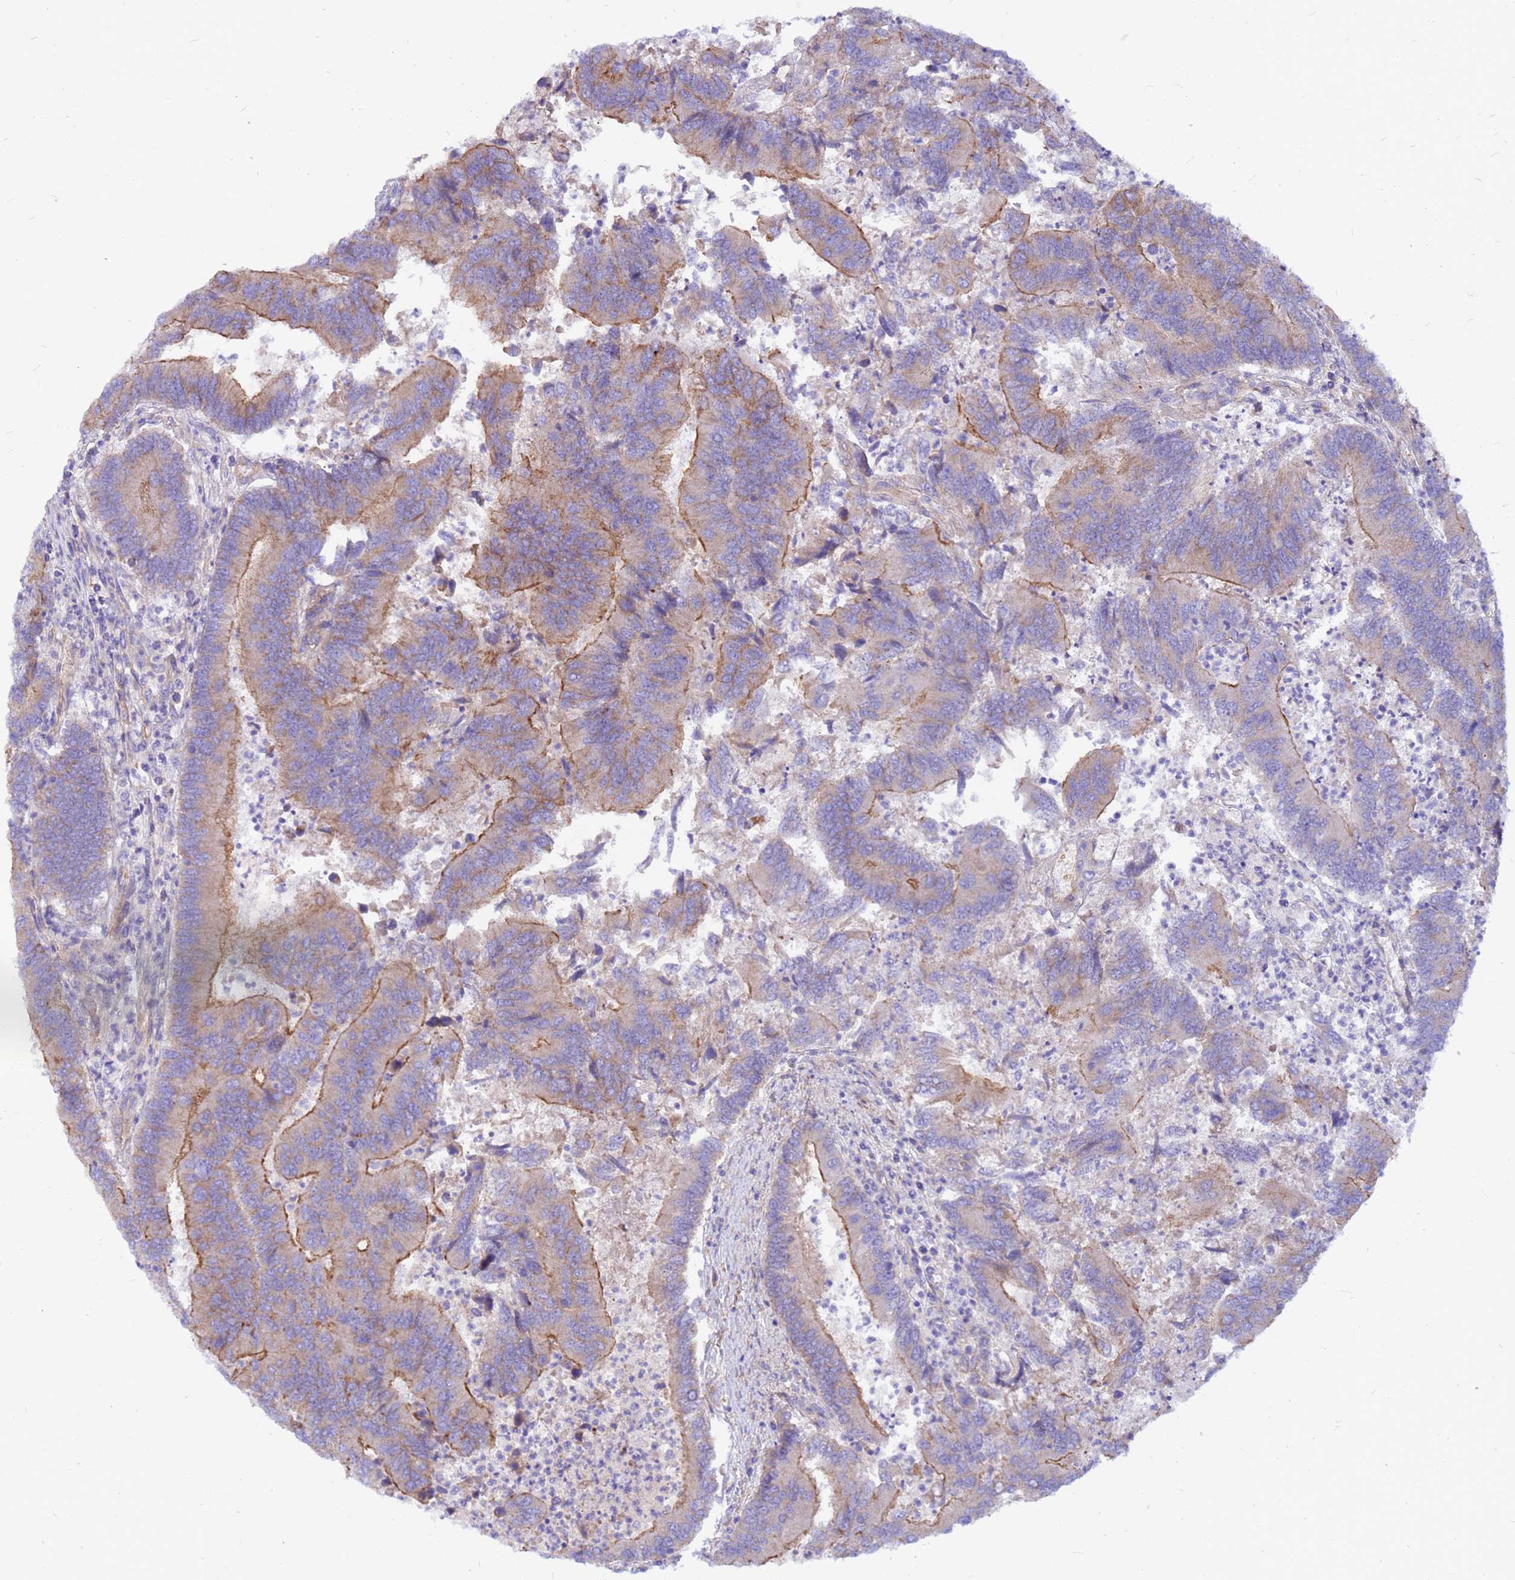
{"staining": {"intensity": "moderate", "quantity": "<25%", "location": "cytoplasmic/membranous"}, "tissue": "colorectal cancer", "cell_type": "Tumor cells", "image_type": "cancer", "snomed": [{"axis": "morphology", "description": "Adenocarcinoma, NOS"}, {"axis": "topography", "description": "Colon"}], "caption": "An immunohistochemistry photomicrograph of neoplastic tissue is shown. Protein staining in brown highlights moderate cytoplasmic/membranous positivity in colorectal adenocarcinoma within tumor cells.", "gene": "CRHBP", "patient": {"sex": "female", "age": 67}}